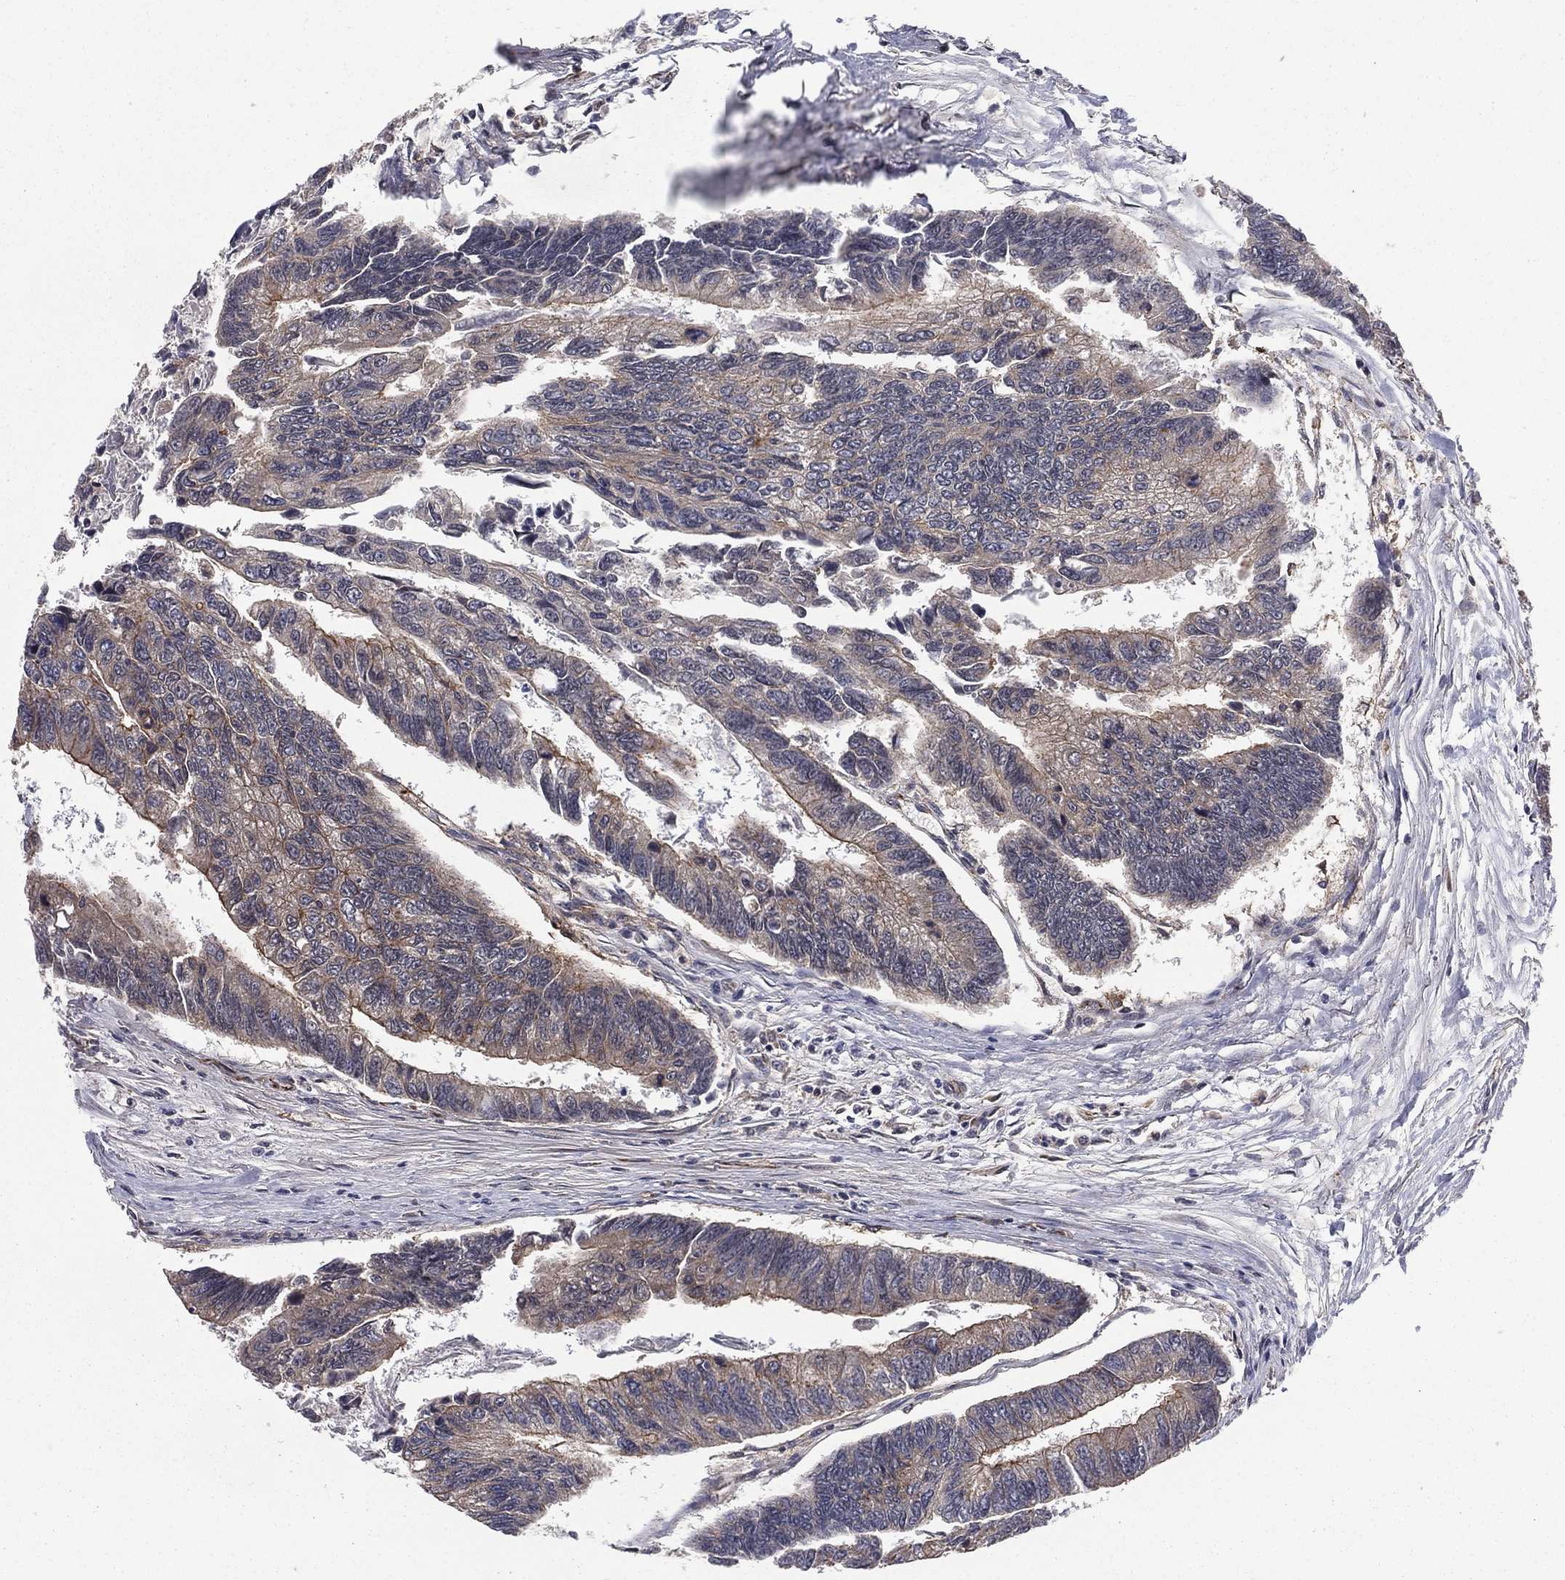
{"staining": {"intensity": "weak", "quantity": "<25%", "location": "cytoplasmic/membranous"}, "tissue": "colorectal cancer", "cell_type": "Tumor cells", "image_type": "cancer", "snomed": [{"axis": "morphology", "description": "Adenocarcinoma, NOS"}, {"axis": "topography", "description": "Colon"}], "caption": "DAB (3,3'-diaminobenzidine) immunohistochemical staining of human adenocarcinoma (colorectal) reveals no significant positivity in tumor cells.", "gene": "CERT1", "patient": {"sex": "female", "age": 65}}